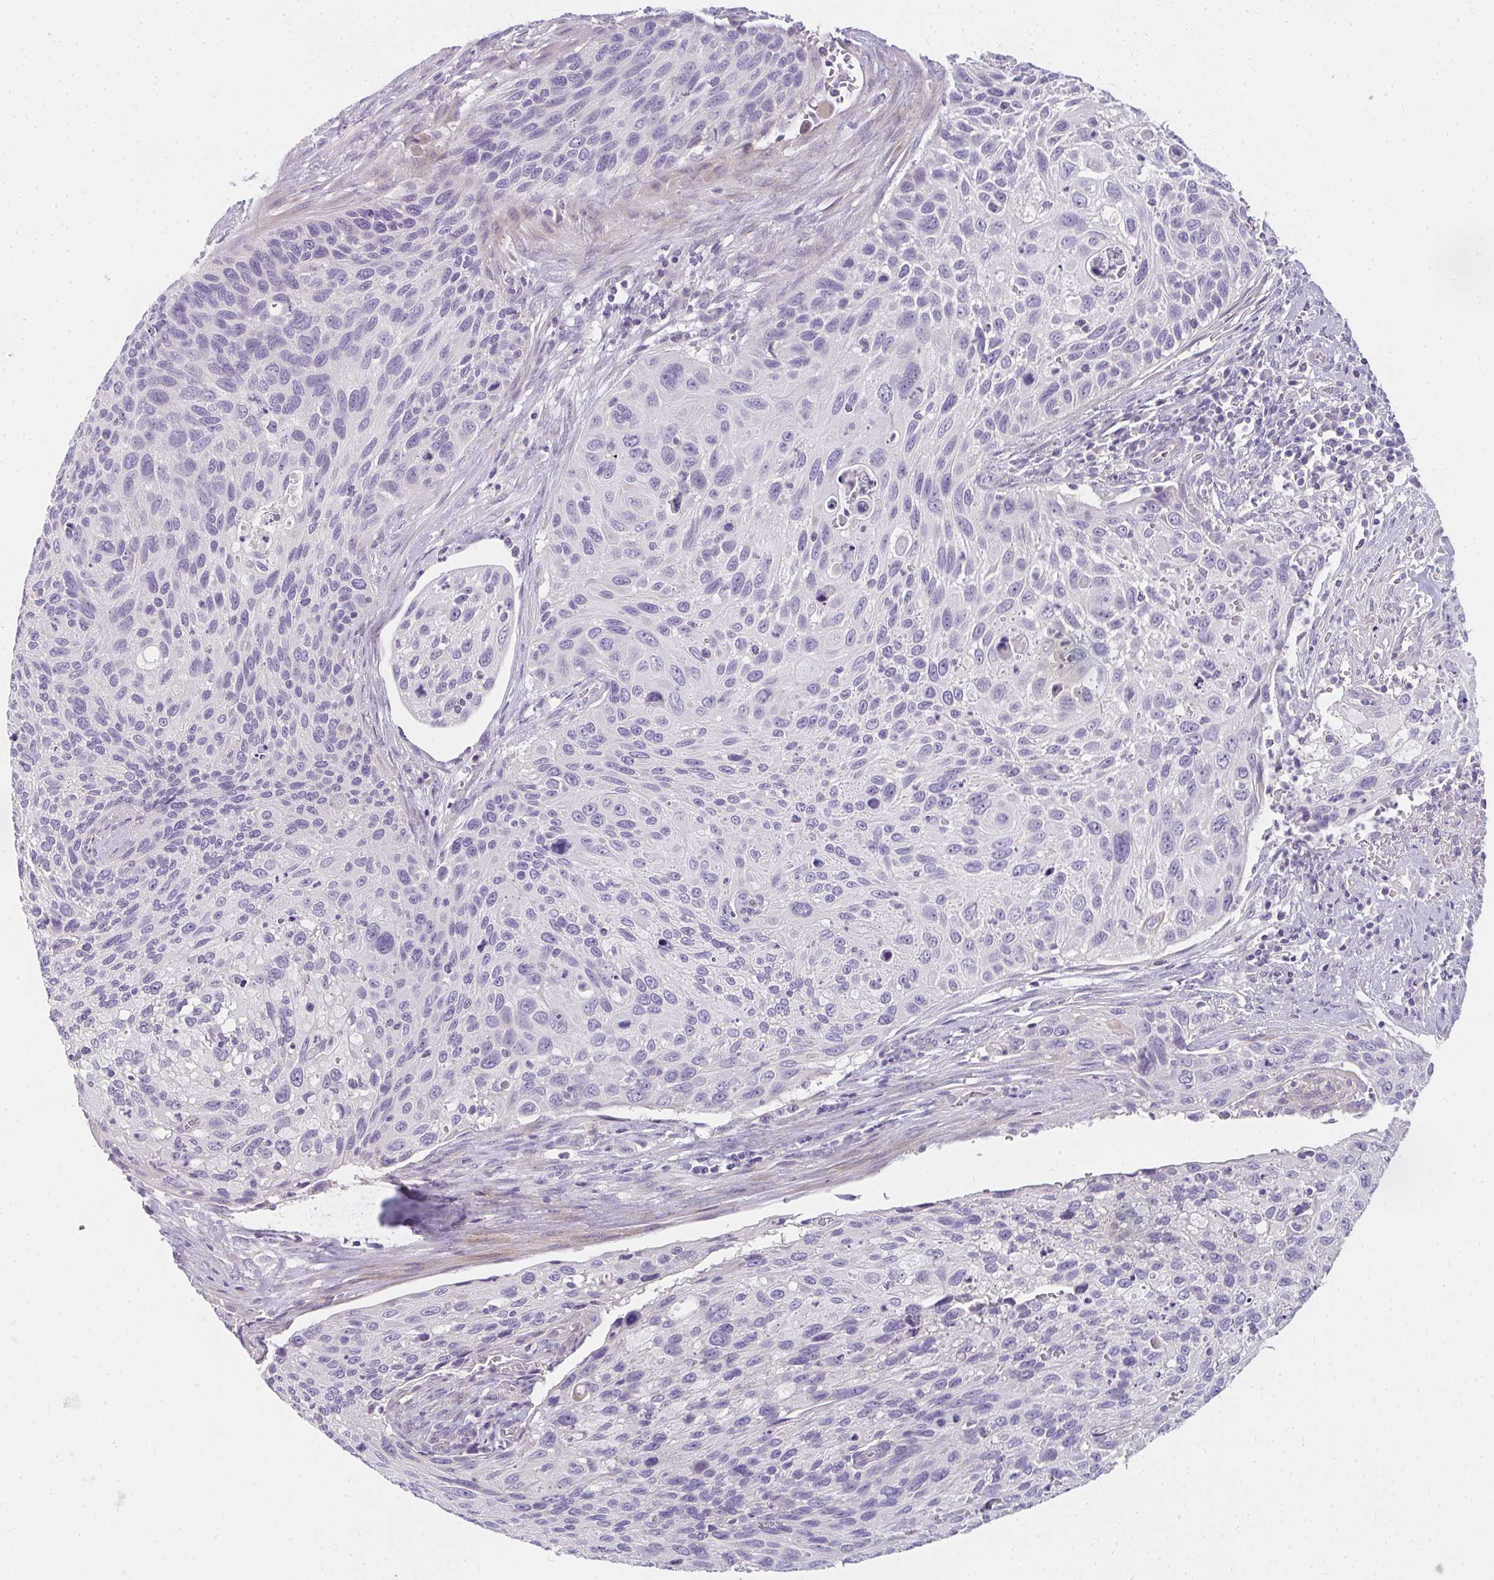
{"staining": {"intensity": "negative", "quantity": "none", "location": "none"}, "tissue": "cervical cancer", "cell_type": "Tumor cells", "image_type": "cancer", "snomed": [{"axis": "morphology", "description": "Squamous cell carcinoma, NOS"}, {"axis": "topography", "description": "Cervix"}], "caption": "Cervical cancer (squamous cell carcinoma) was stained to show a protein in brown. There is no significant staining in tumor cells.", "gene": "PPP1R3G", "patient": {"sex": "female", "age": 70}}